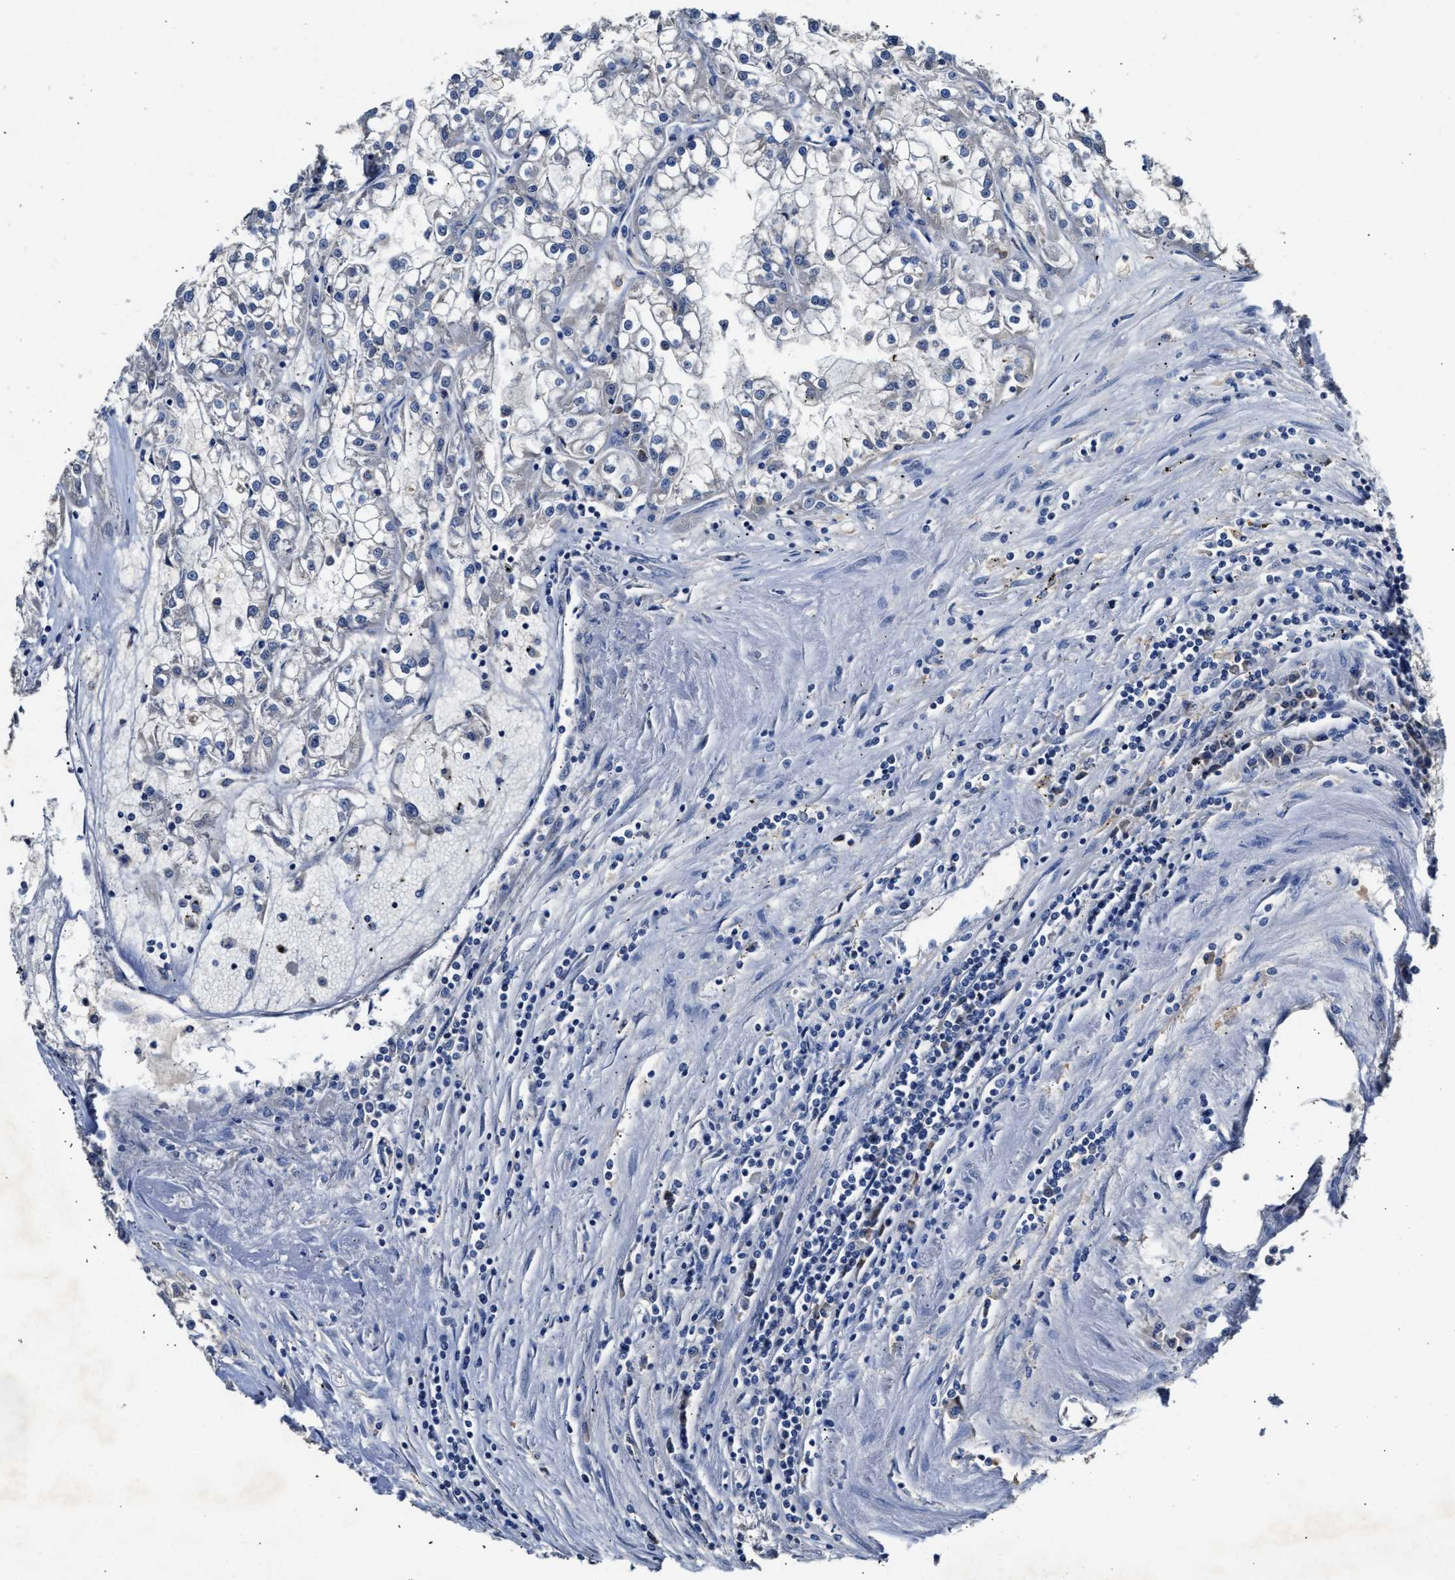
{"staining": {"intensity": "negative", "quantity": "none", "location": "none"}, "tissue": "renal cancer", "cell_type": "Tumor cells", "image_type": "cancer", "snomed": [{"axis": "morphology", "description": "Adenocarcinoma, NOS"}, {"axis": "topography", "description": "Kidney"}], "caption": "A histopathology image of adenocarcinoma (renal) stained for a protein displays no brown staining in tumor cells.", "gene": "SLCO2B1", "patient": {"sex": "female", "age": 52}}